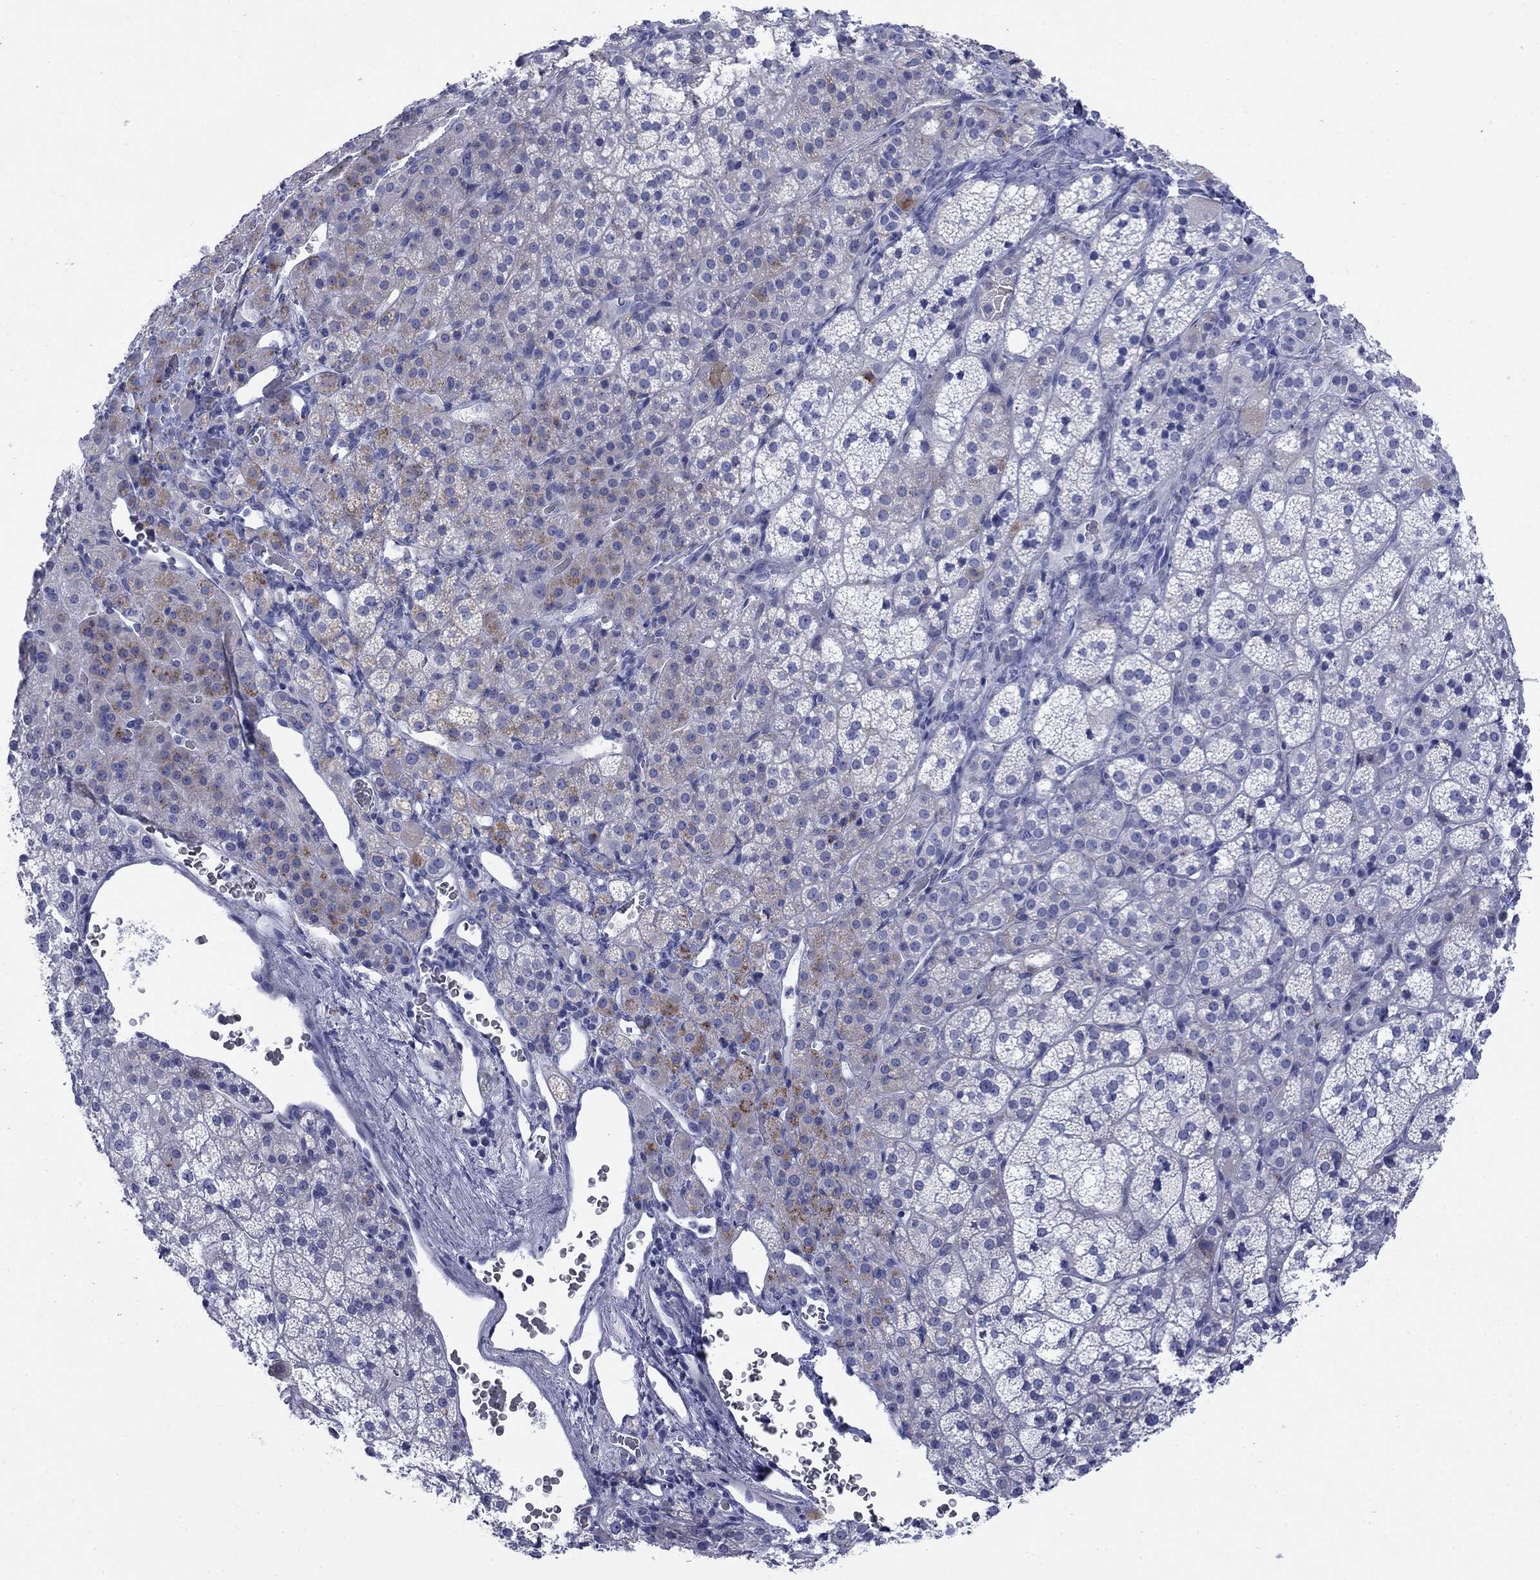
{"staining": {"intensity": "moderate", "quantity": "<25%", "location": "cytoplasmic/membranous"}, "tissue": "adrenal gland", "cell_type": "Glandular cells", "image_type": "normal", "snomed": [{"axis": "morphology", "description": "Normal tissue, NOS"}, {"axis": "topography", "description": "Adrenal gland"}], "caption": "Approximately <25% of glandular cells in normal adrenal gland reveal moderate cytoplasmic/membranous protein expression as visualized by brown immunohistochemical staining.", "gene": "IGF2BP3", "patient": {"sex": "female", "age": 60}}